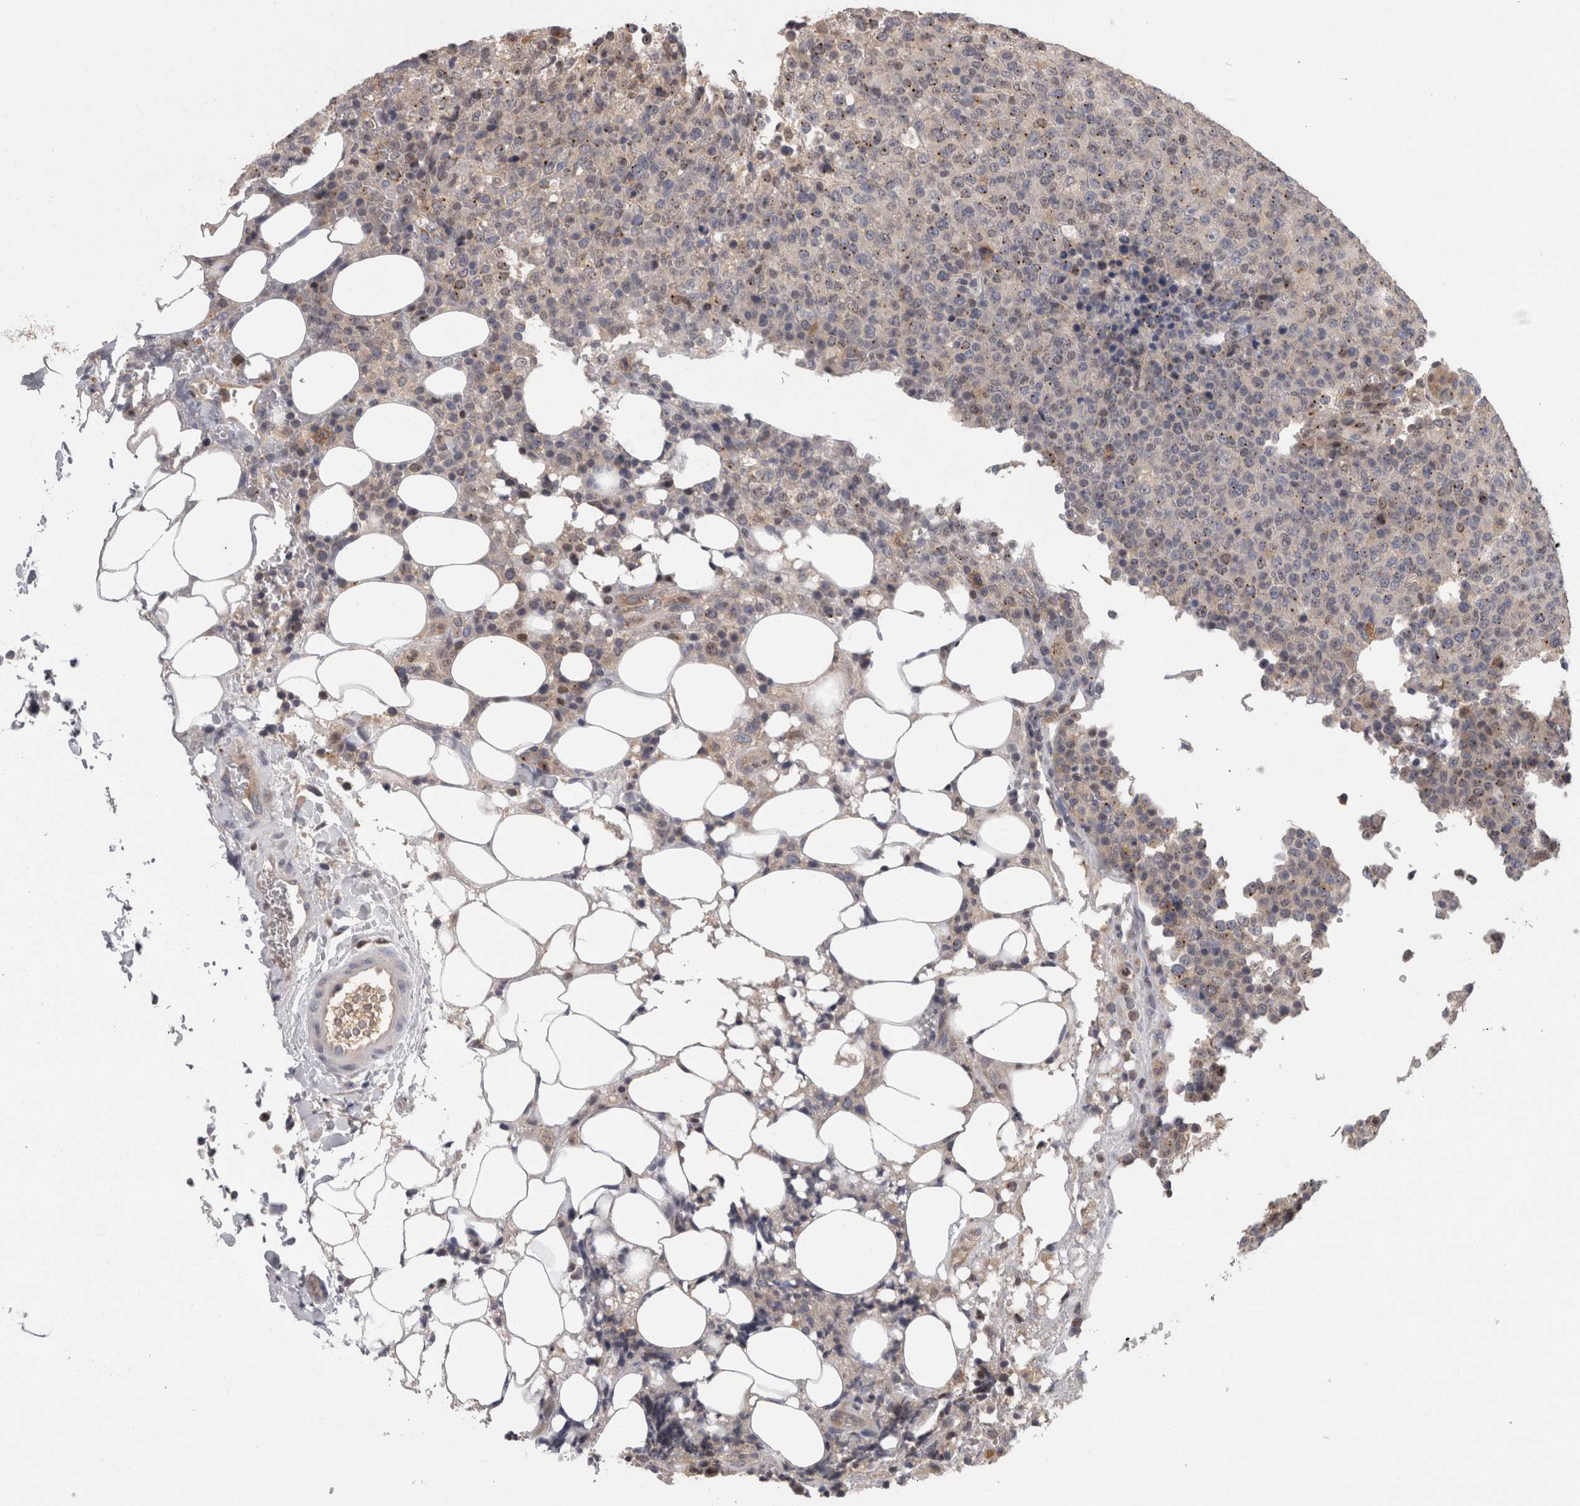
{"staining": {"intensity": "negative", "quantity": "none", "location": "none"}, "tissue": "lymphoma", "cell_type": "Tumor cells", "image_type": "cancer", "snomed": [{"axis": "morphology", "description": "Malignant lymphoma, non-Hodgkin's type, High grade"}, {"axis": "topography", "description": "Lymph node"}], "caption": "Immunohistochemistry histopathology image of human malignant lymphoma, non-Hodgkin's type (high-grade) stained for a protein (brown), which shows no staining in tumor cells.", "gene": "PCM1", "patient": {"sex": "male", "age": 13}}